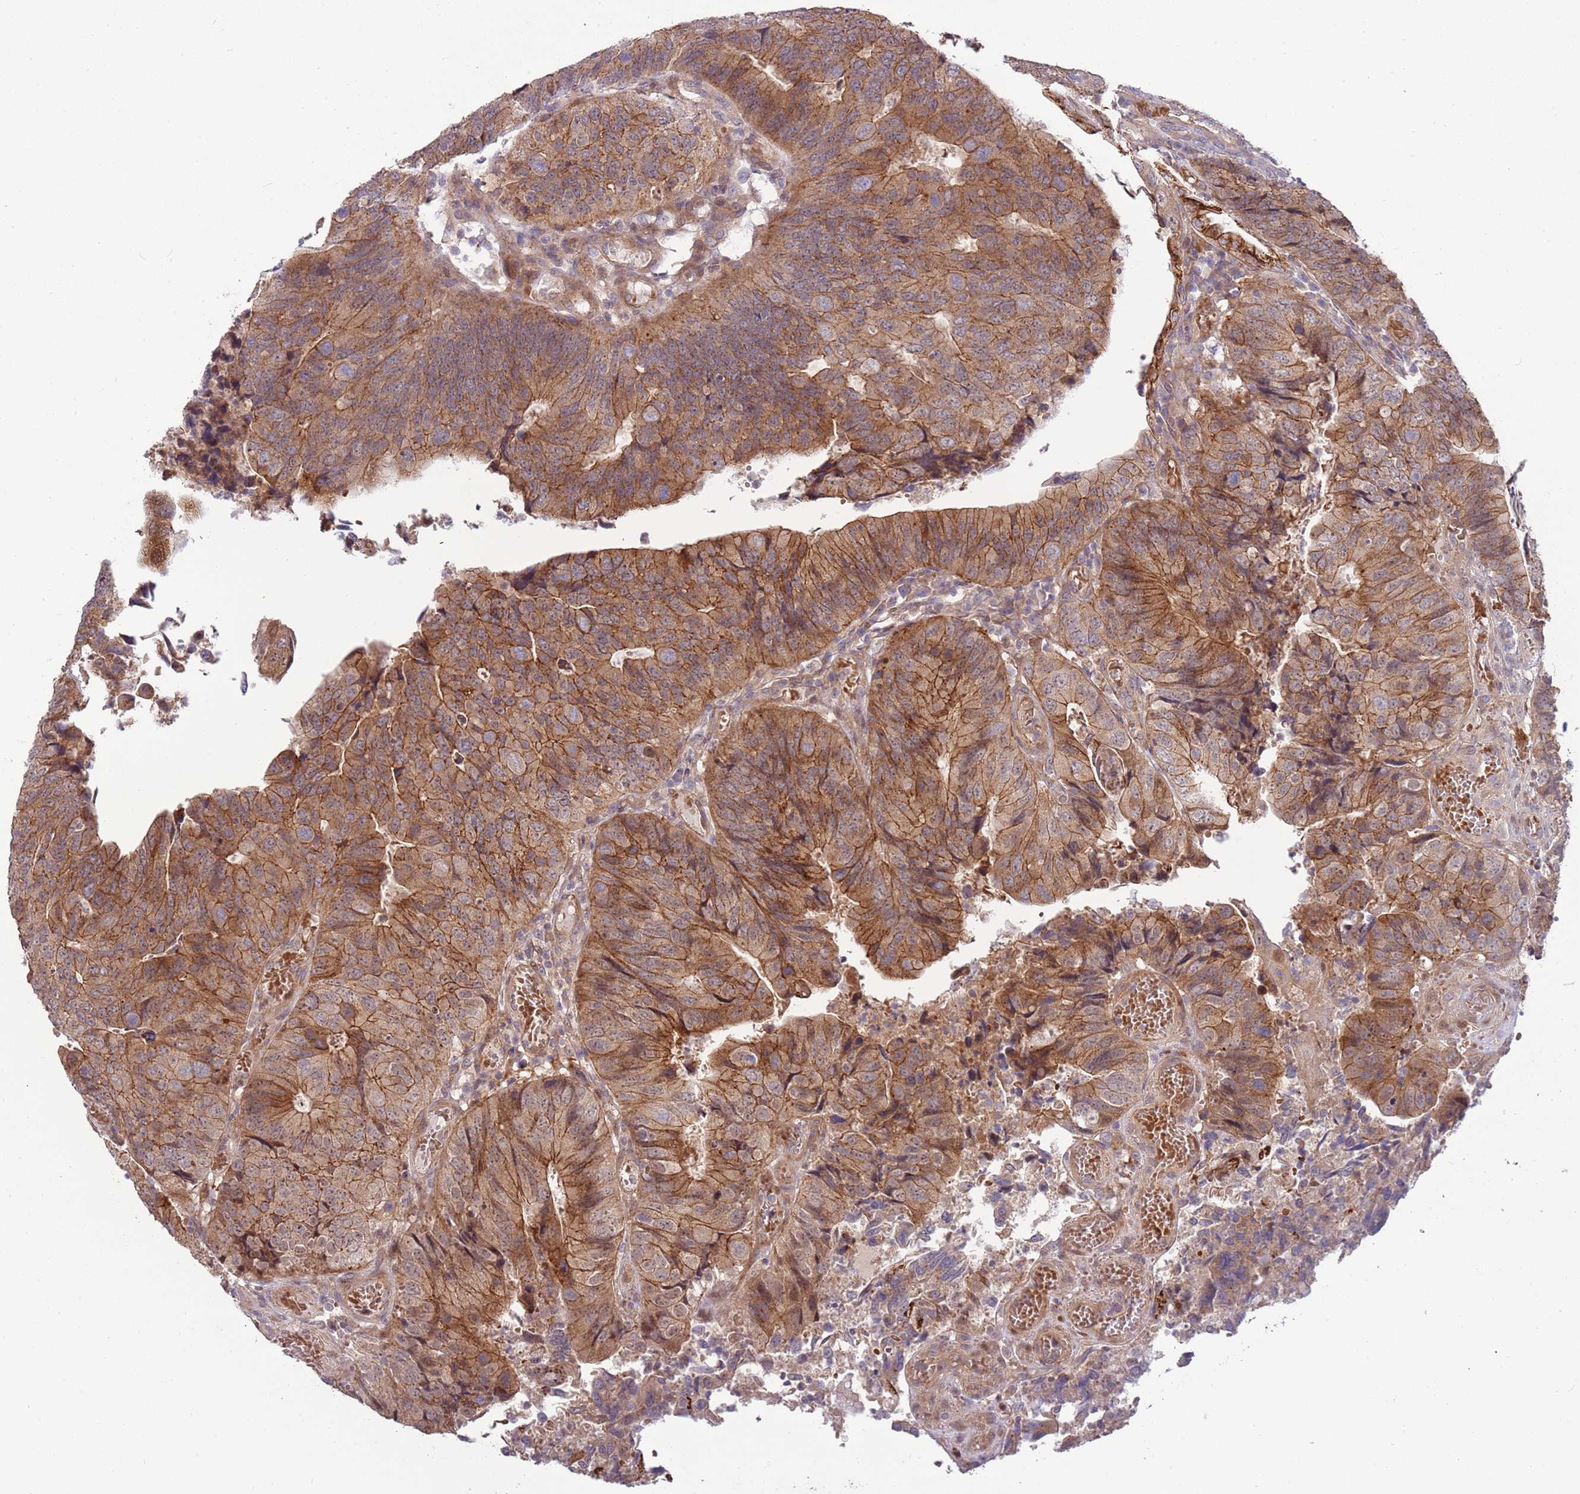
{"staining": {"intensity": "strong", "quantity": ">75%", "location": "cytoplasmic/membranous"}, "tissue": "colorectal cancer", "cell_type": "Tumor cells", "image_type": "cancer", "snomed": [{"axis": "morphology", "description": "Adenocarcinoma, NOS"}, {"axis": "topography", "description": "Colon"}], "caption": "Immunohistochemistry (DAB) staining of human colorectal cancer (adenocarcinoma) demonstrates strong cytoplasmic/membranous protein expression in approximately >75% of tumor cells. (DAB IHC with brightfield microscopy, high magnification).", "gene": "ITGB6", "patient": {"sex": "female", "age": 67}}